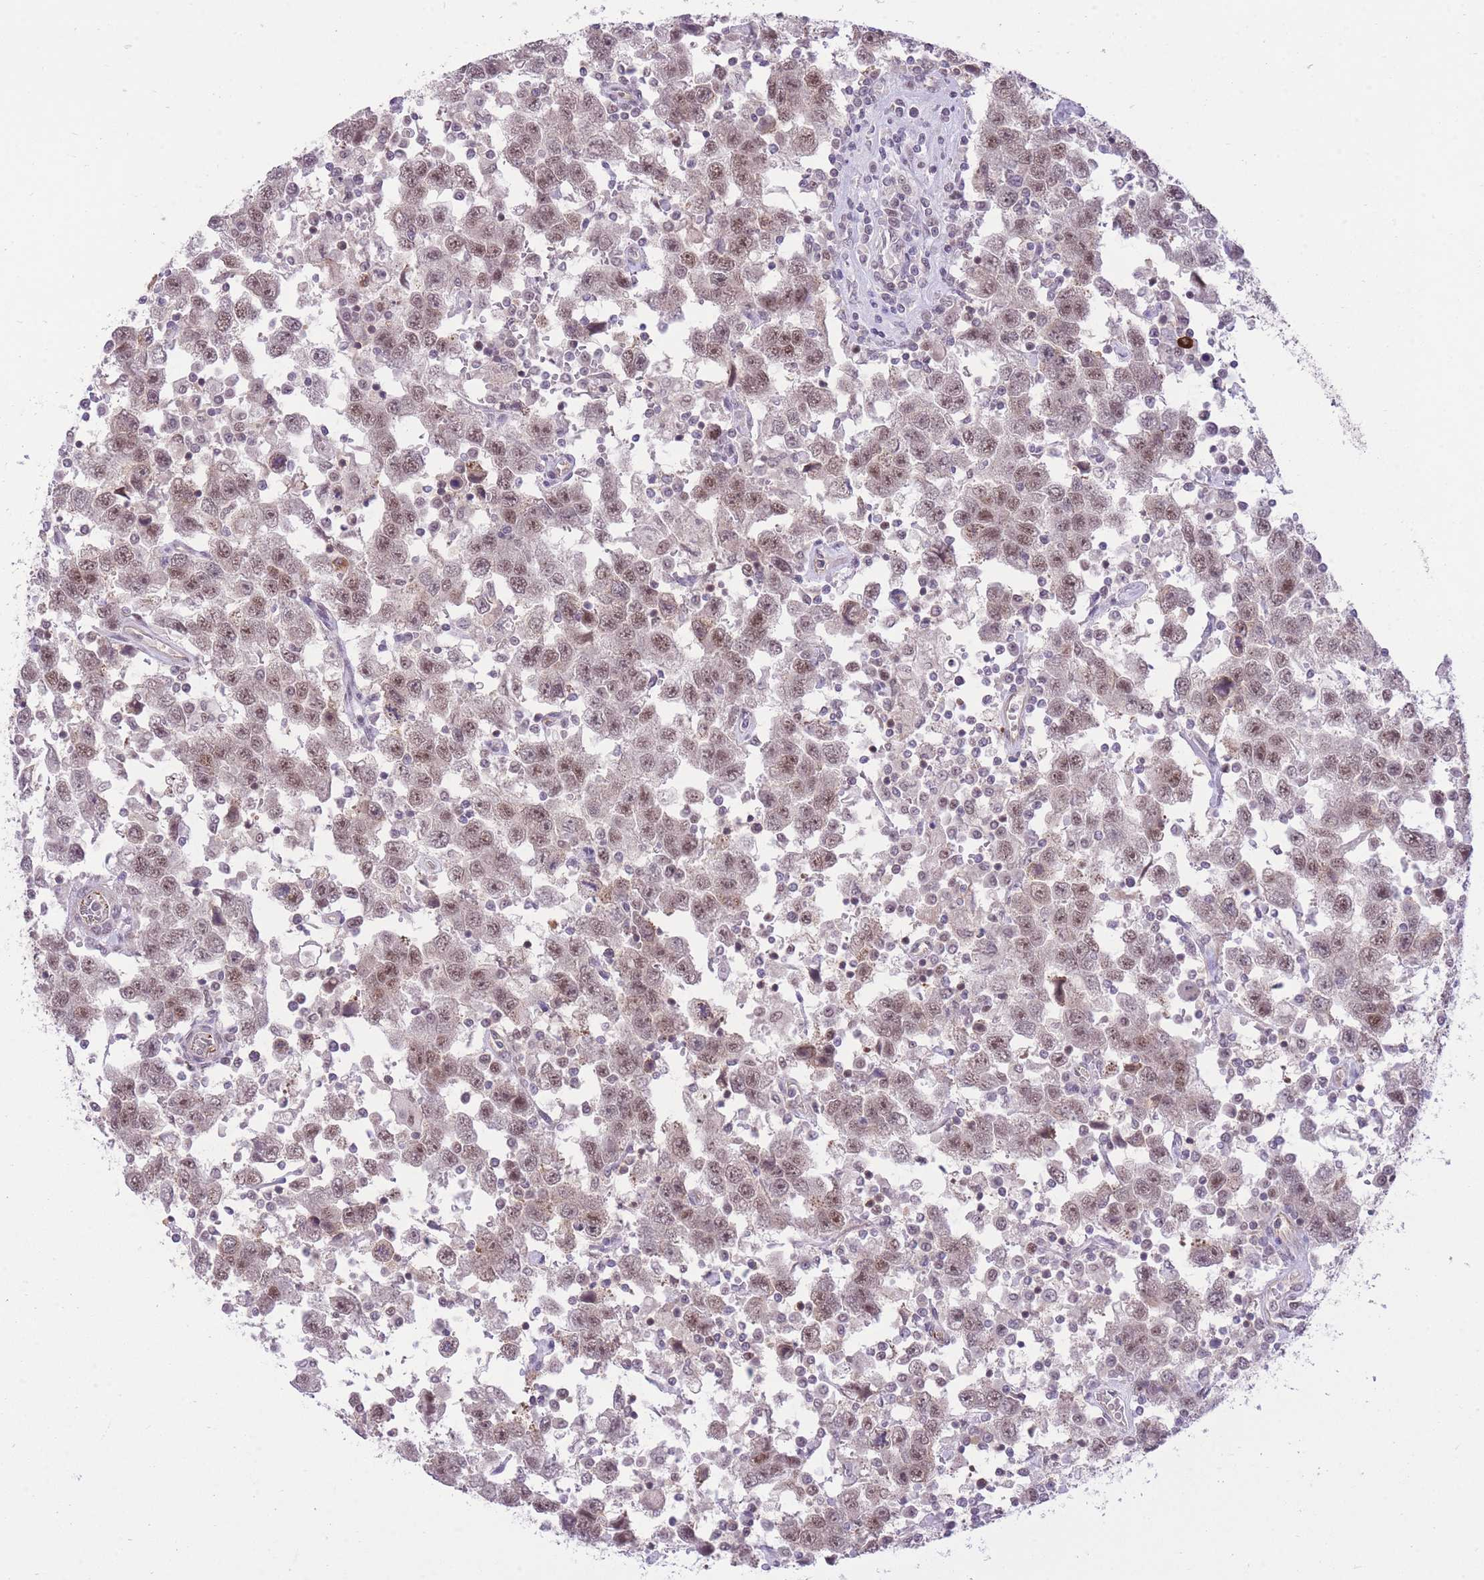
{"staining": {"intensity": "weak", "quantity": ">75%", "location": "nuclear"}, "tissue": "testis cancer", "cell_type": "Tumor cells", "image_type": "cancer", "snomed": [{"axis": "morphology", "description": "Seminoma, NOS"}, {"axis": "topography", "description": "Testis"}], "caption": "Seminoma (testis) stained for a protein (brown) reveals weak nuclear positive positivity in approximately >75% of tumor cells.", "gene": "ELL", "patient": {"sex": "male", "age": 41}}